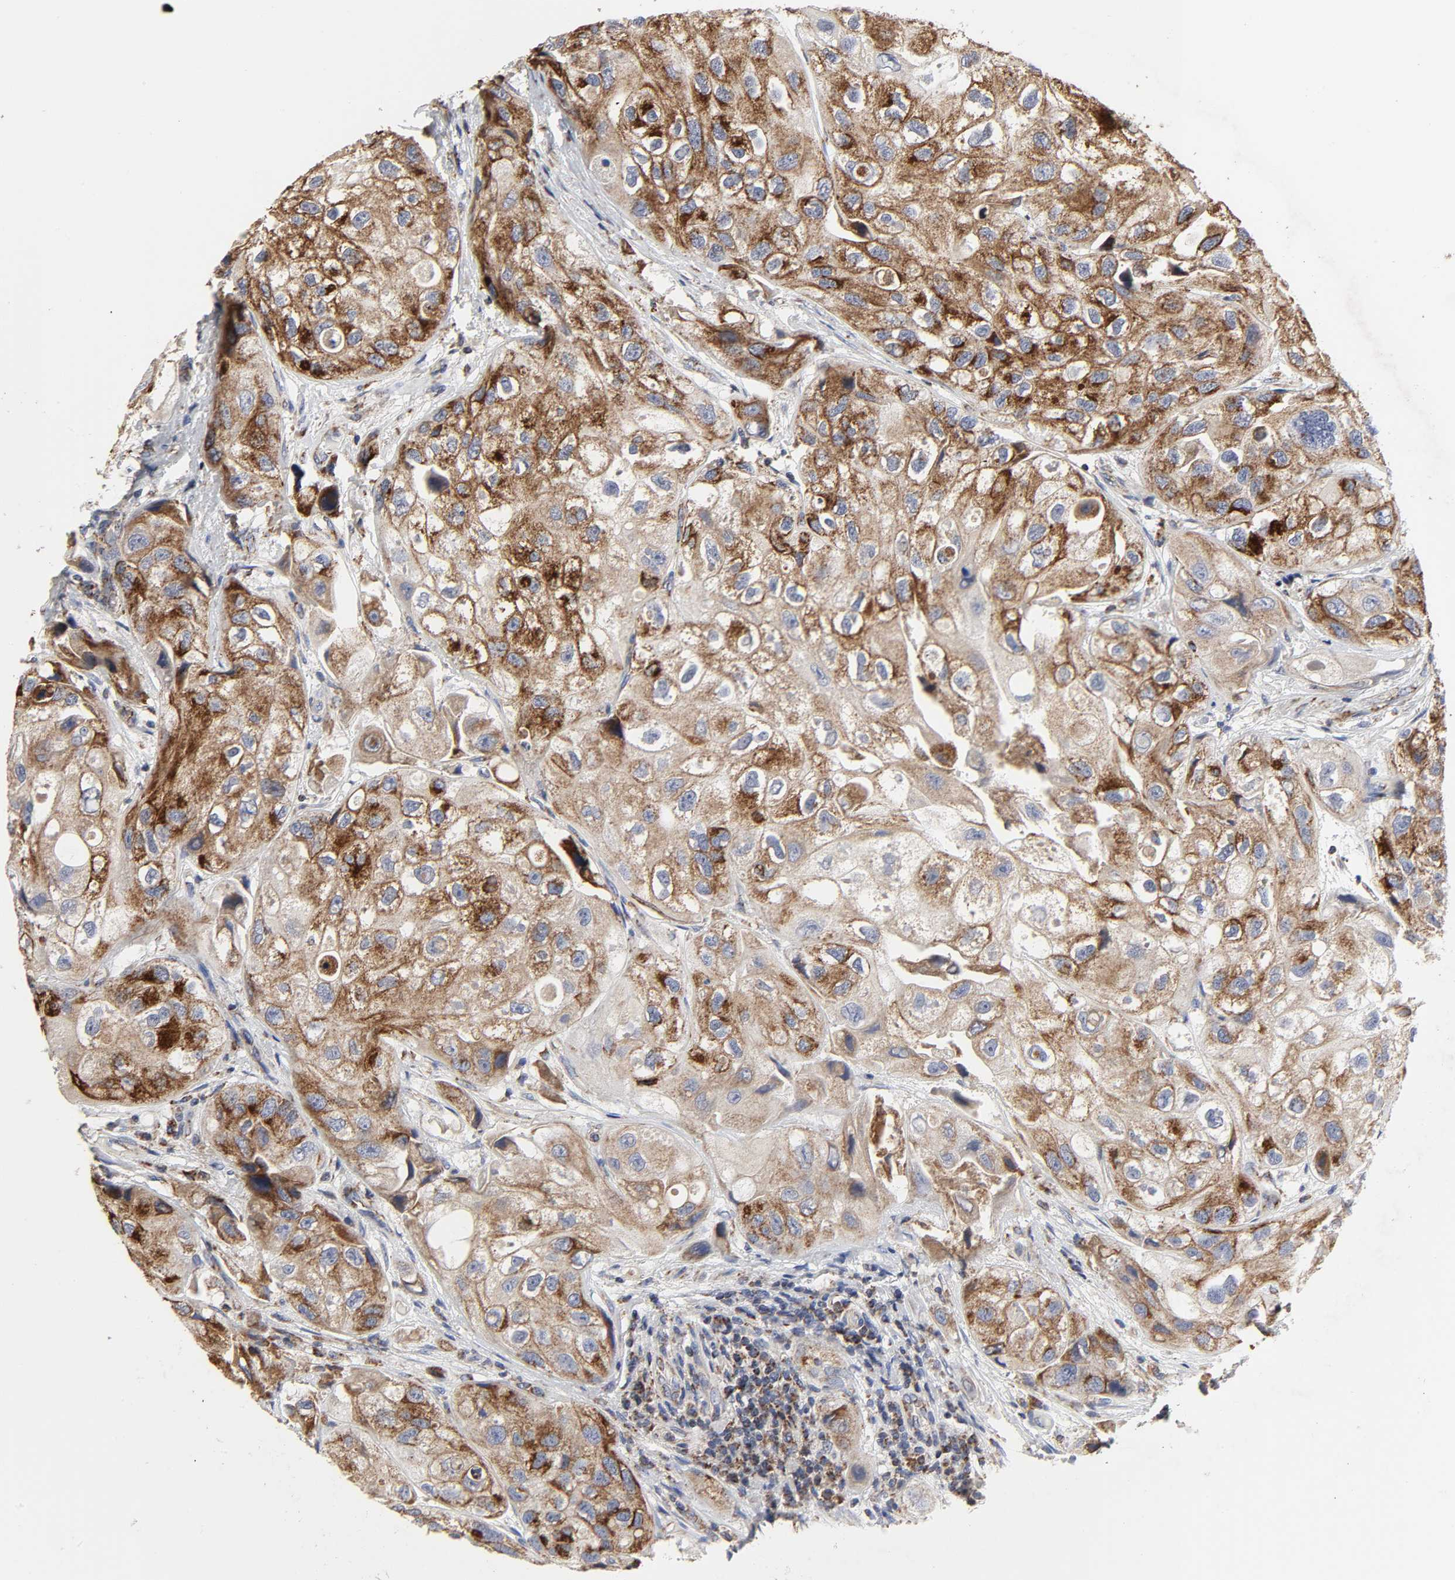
{"staining": {"intensity": "strong", "quantity": ">75%", "location": "cytoplasmic/membranous"}, "tissue": "urothelial cancer", "cell_type": "Tumor cells", "image_type": "cancer", "snomed": [{"axis": "morphology", "description": "Urothelial carcinoma, High grade"}, {"axis": "topography", "description": "Urinary bladder"}], "caption": "Immunohistochemical staining of urothelial cancer demonstrates strong cytoplasmic/membranous protein expression in approximately >75% of tumor cells.", "gene": "COX6B1", "patient": {"sex": "female", "age": 64}}